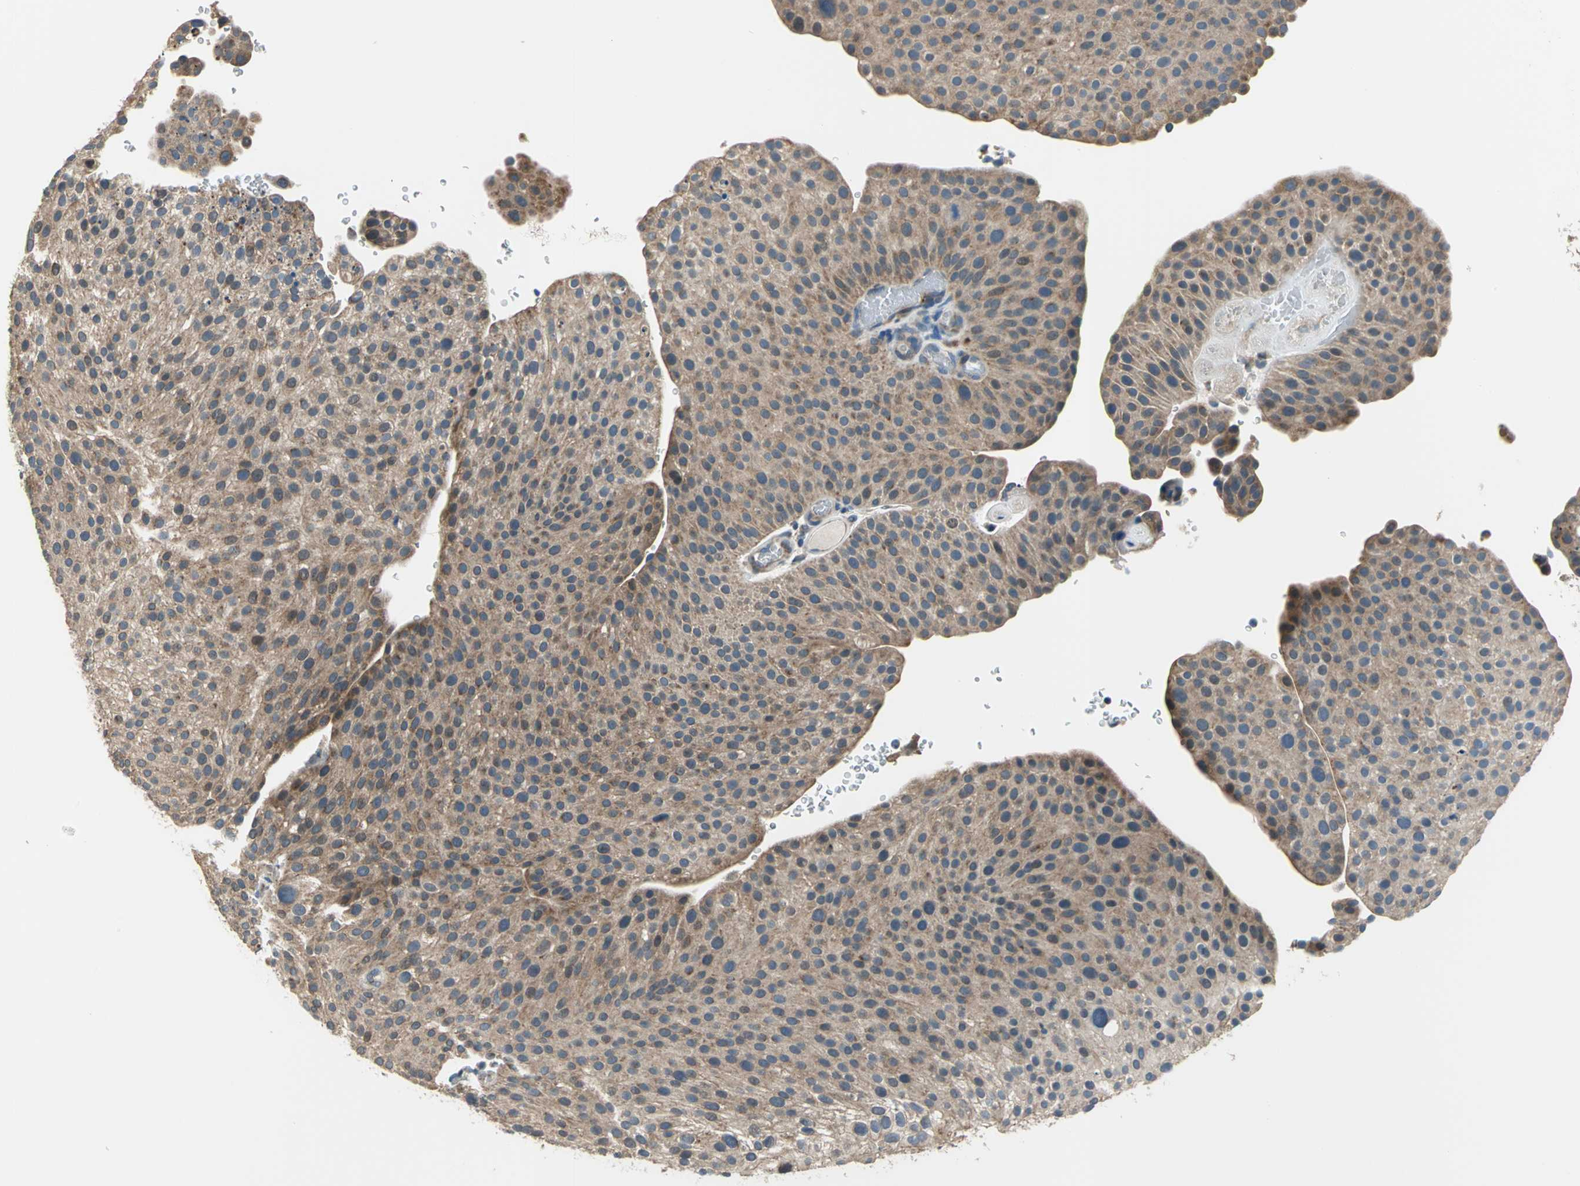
{"staining": {"intensity": "moderate", "quantity": ">75%", "location": "cytoplasmic/membranous"}, "tissue": "urothelial cancer", "cell_type": "Tumor cells", "image_type": "cancer", "snomed": [{"axis": "morphology", "description": "Urothelial carcinoma, Low grade"}, {"axis": "topography", "description": "Smooth muscle"}, {"axis": "topography", "description": "Urinary bladder"}], "caption": "Immunohistochemical staining of urothelial cancer displays medium levels of moderate cytoplasmic/membranous staining in about >75% of tumor cells.", "gene": "TRAK1", "patient": {"sex": "male", "age": 60}}